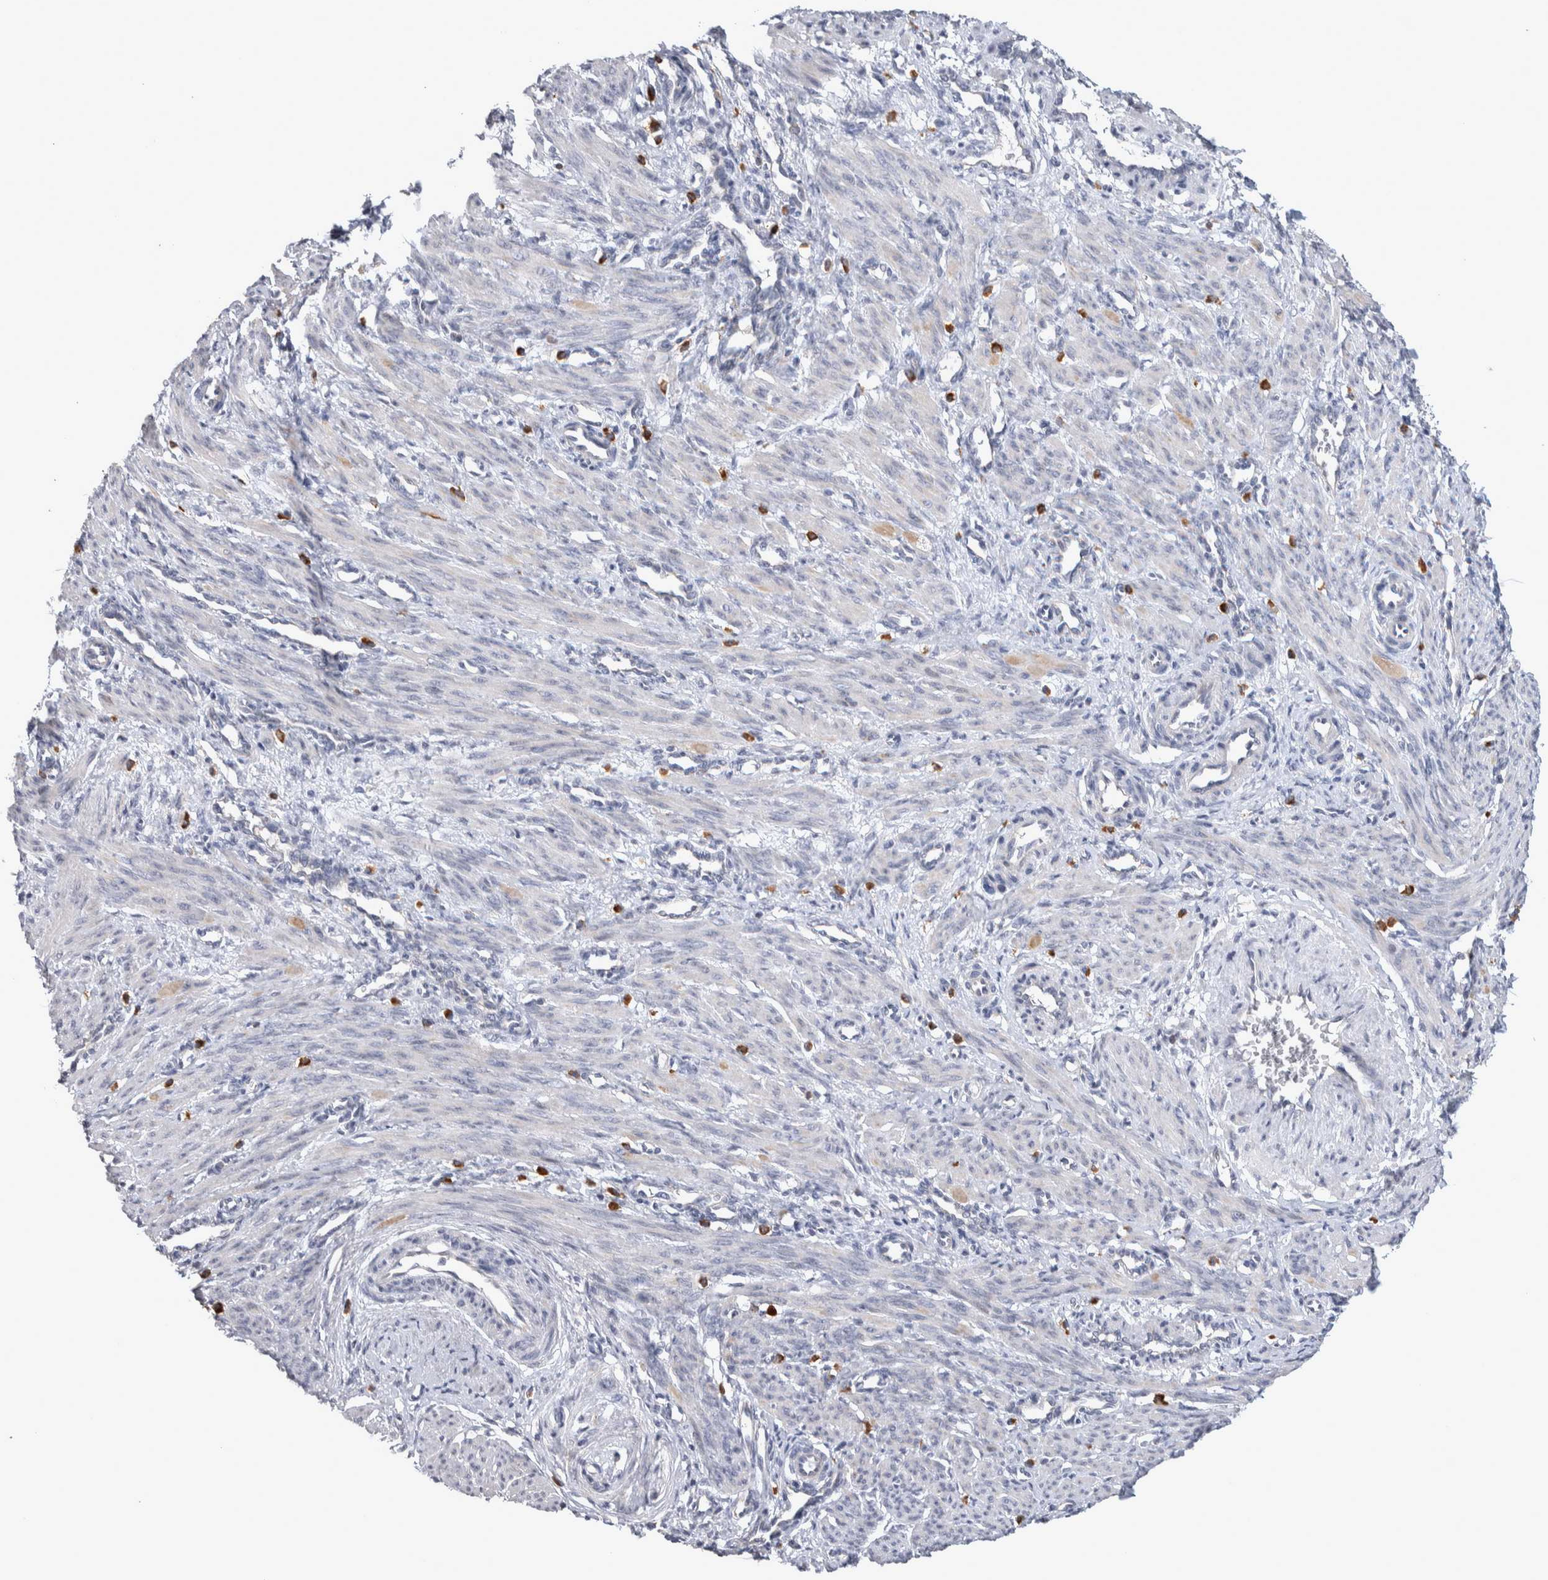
{"staining": {"intensity": "negative", "quantity": "none", "location": "none"}, "tissue": "smooth muscle", "cell_type": "Smooth muscle cells", "image_type": "normal", "snomed": [{"axis": "morphology", "description": "Normal tissue, NOS"}, {"axis": "topography", "description": "Endometrium"}], "caption": "Smooth muscle cells are negative for protein expression in benign human smooth muscle.", "gene": "IBTK", "patient": {"sex": "female", "age": 33}}